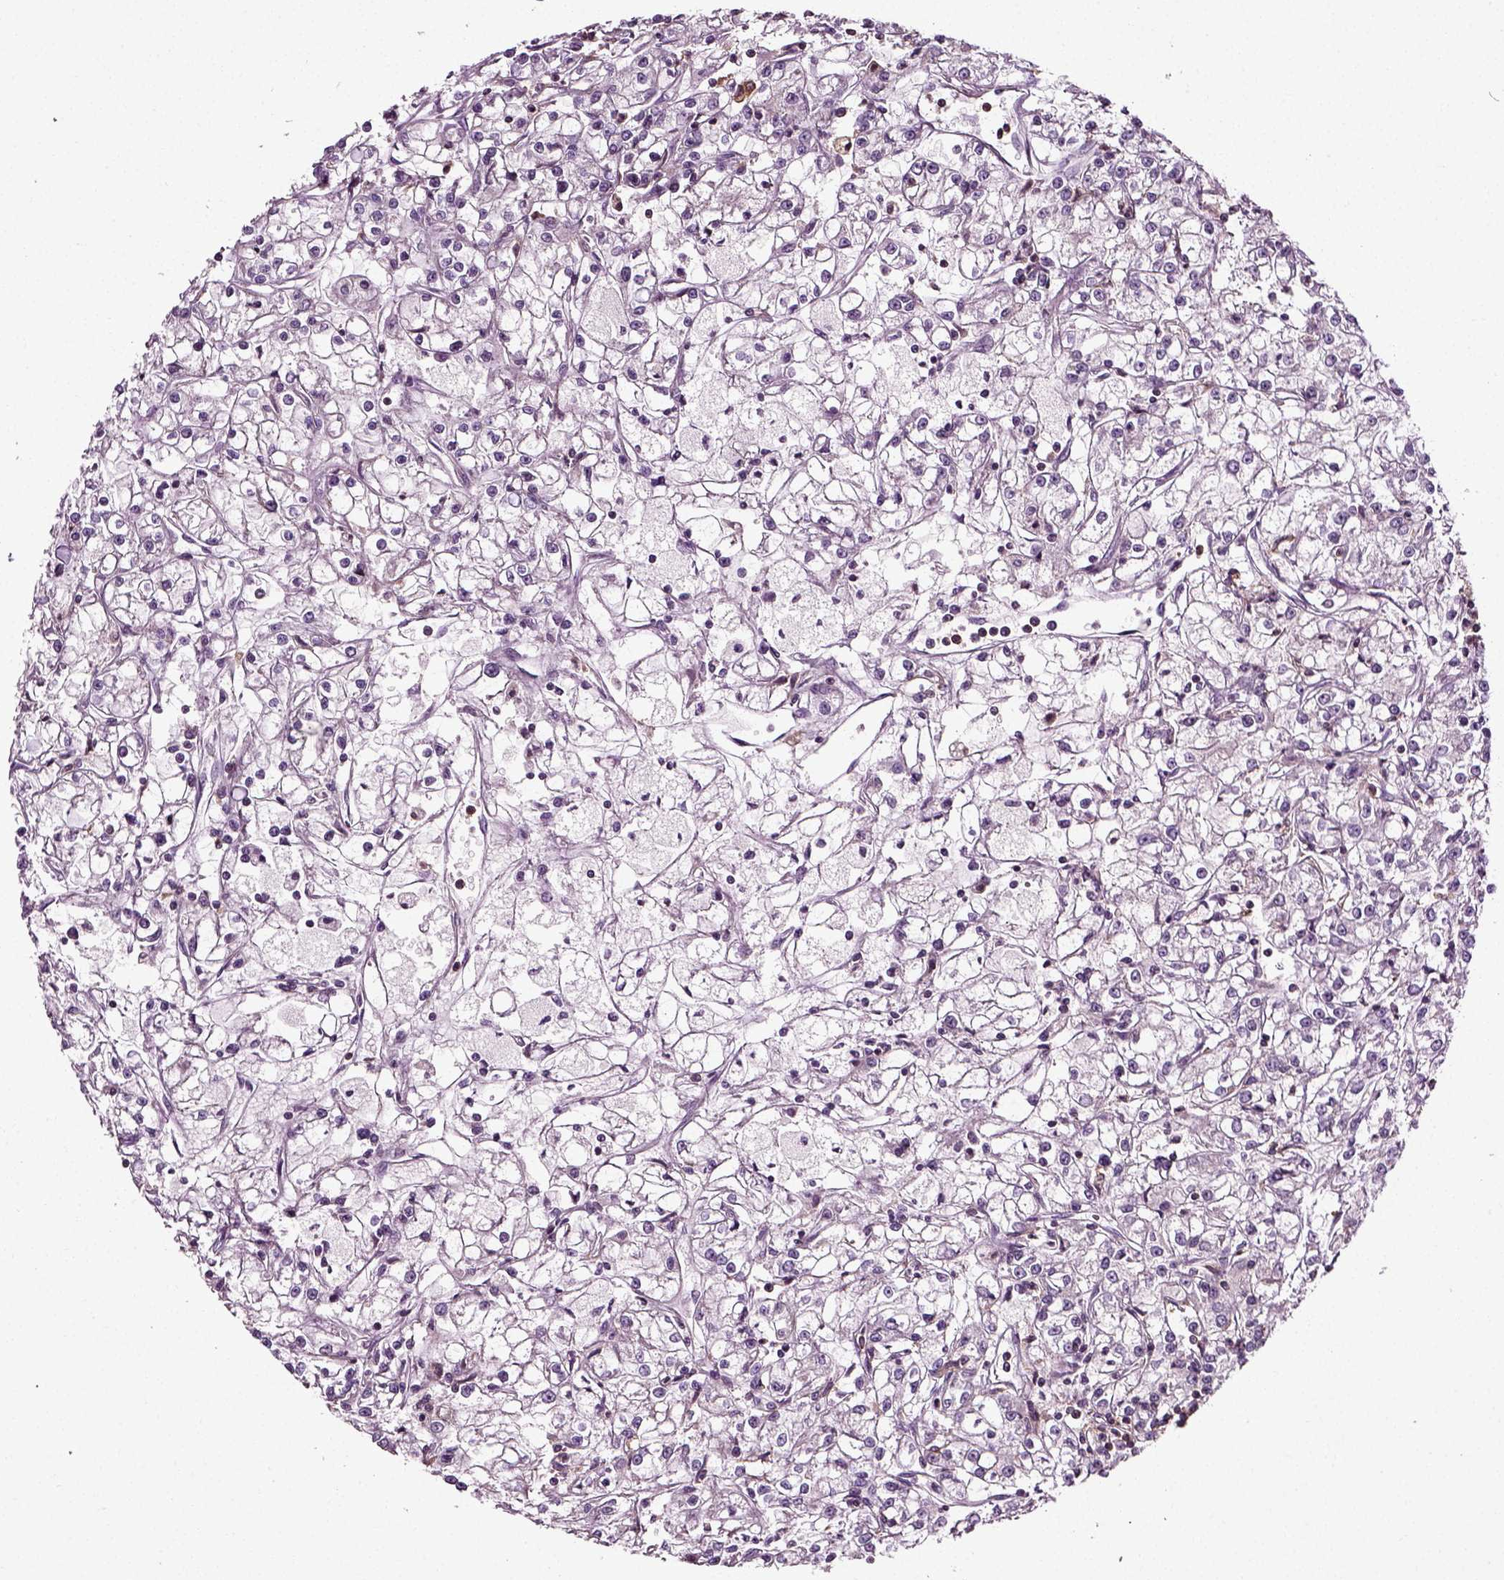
{"staining": {"intensity": "negative", "quantity": "none", "location": "none"}, "tissue": "renal cancer", "cell_type": "Tumor cells", "image_type": "cancer", "snomed": [{"axis": "morphology", "description": "Adenocarcinoma, NOS"}, {"axis": "topography", "description": "Kidney"}], "caption": "This is an IHC histopathology image of renal cancer. There is no staining in tumor cells.", "gene": "RHOF", "patient": {"sex": "female", "age": 59}}